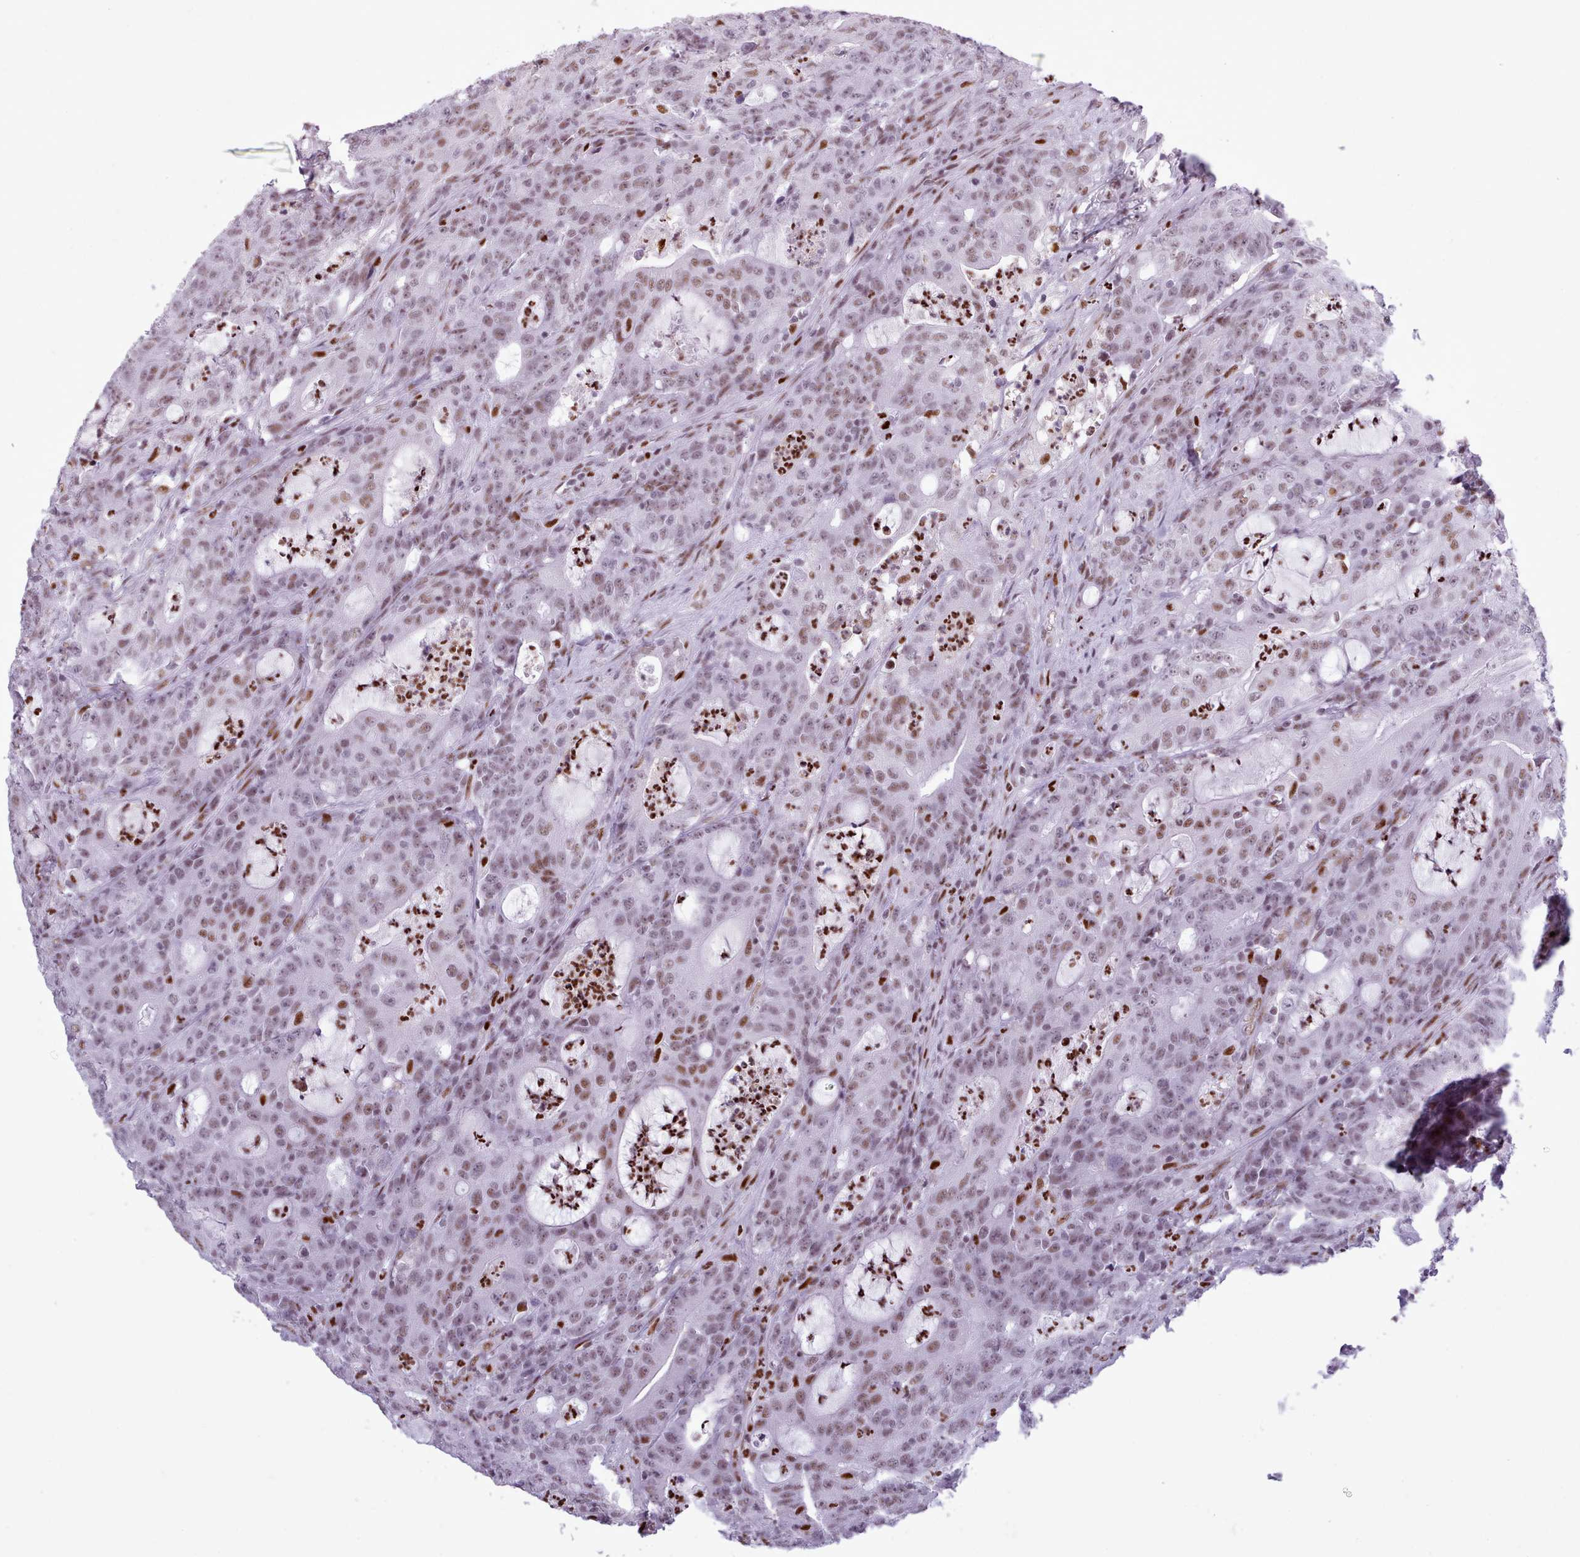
{"staining": {"intensity": "moderate", "quantity": ">75%", "location": "nuclear"}, "tissue": "colorectal cancer", "cell_type": "Tumor cells", "image_type": "cancer", "snomed": [{"axis": "morphology", "description": "Adenocarcinoma, NOS"}, {"axis": "topography", "description": "Colon"}], "caption": "Immunohistochemical staining of human colorectal cancer (adenocarcinoma) displays medium levels of moderate nuclear staining in approximately >75% of tumor cells. Using DAB (brown) and hematoxylin (blue) stains, captured at high magnification using brightfield microscopy.", "gene": "SRSF4", "patient": {"sex": "male", "age": 83}}